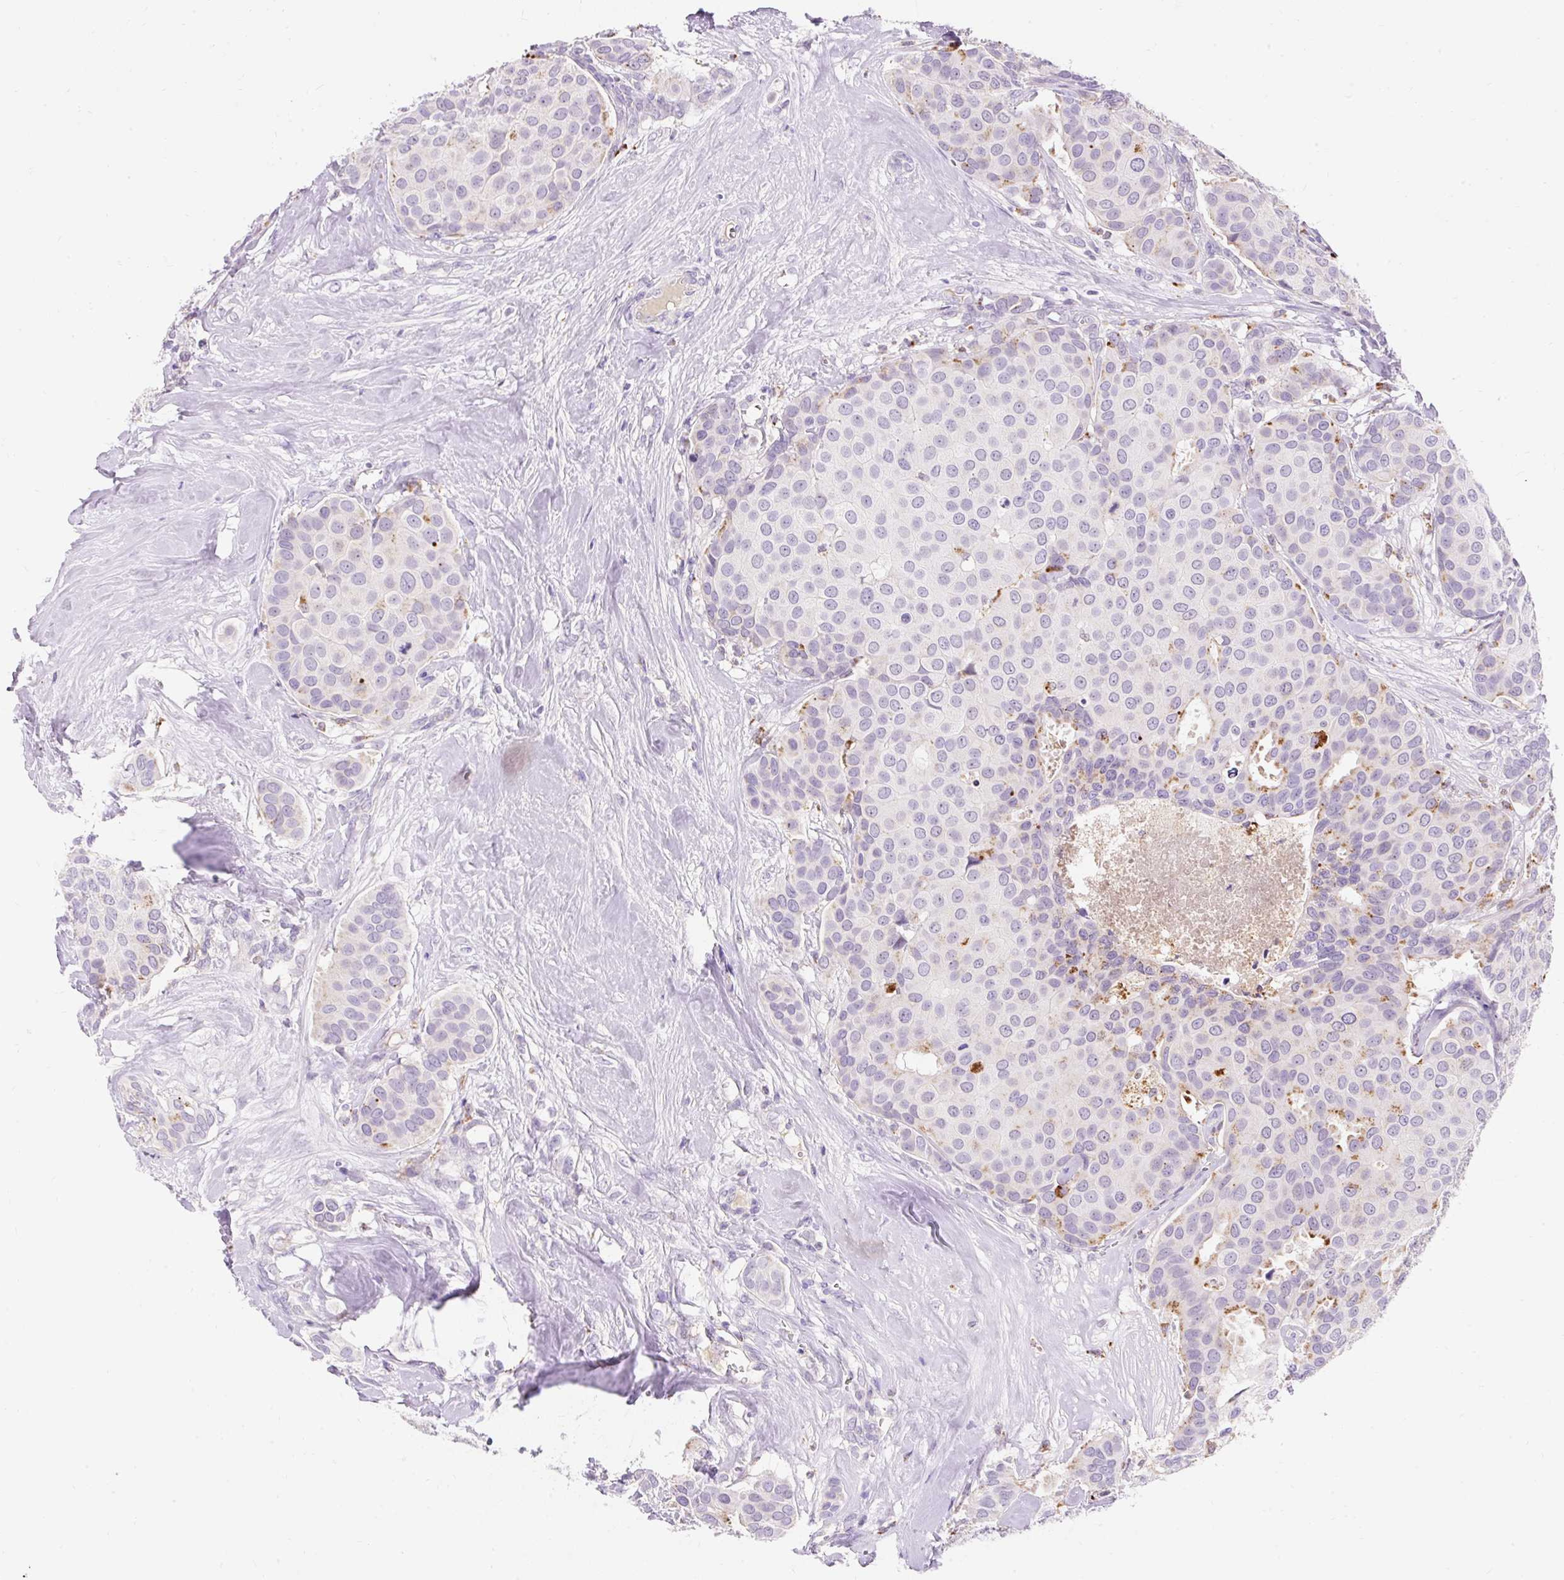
{"staining": {"intensity": "moderate", "quantity": "<25%", "location": "cytoplasmic/membranous"}, "tissue": "breast cancer", "cell_type": "Tumor cells", "image_type": "cancer", "snomed": [{"axis": "morphology", "description": "Duct carcinoma"}, {"axis": "topography", "description": "Breast"}], "caption": "A photomicrograph of breast infiltrating ductal carcinoma stained for a protein exhibits moderate cytoplasmic/membranous brown staining in tumor cells.", "gene": "TMEM150C", "patient": {"sex": "female", "age": 70}}